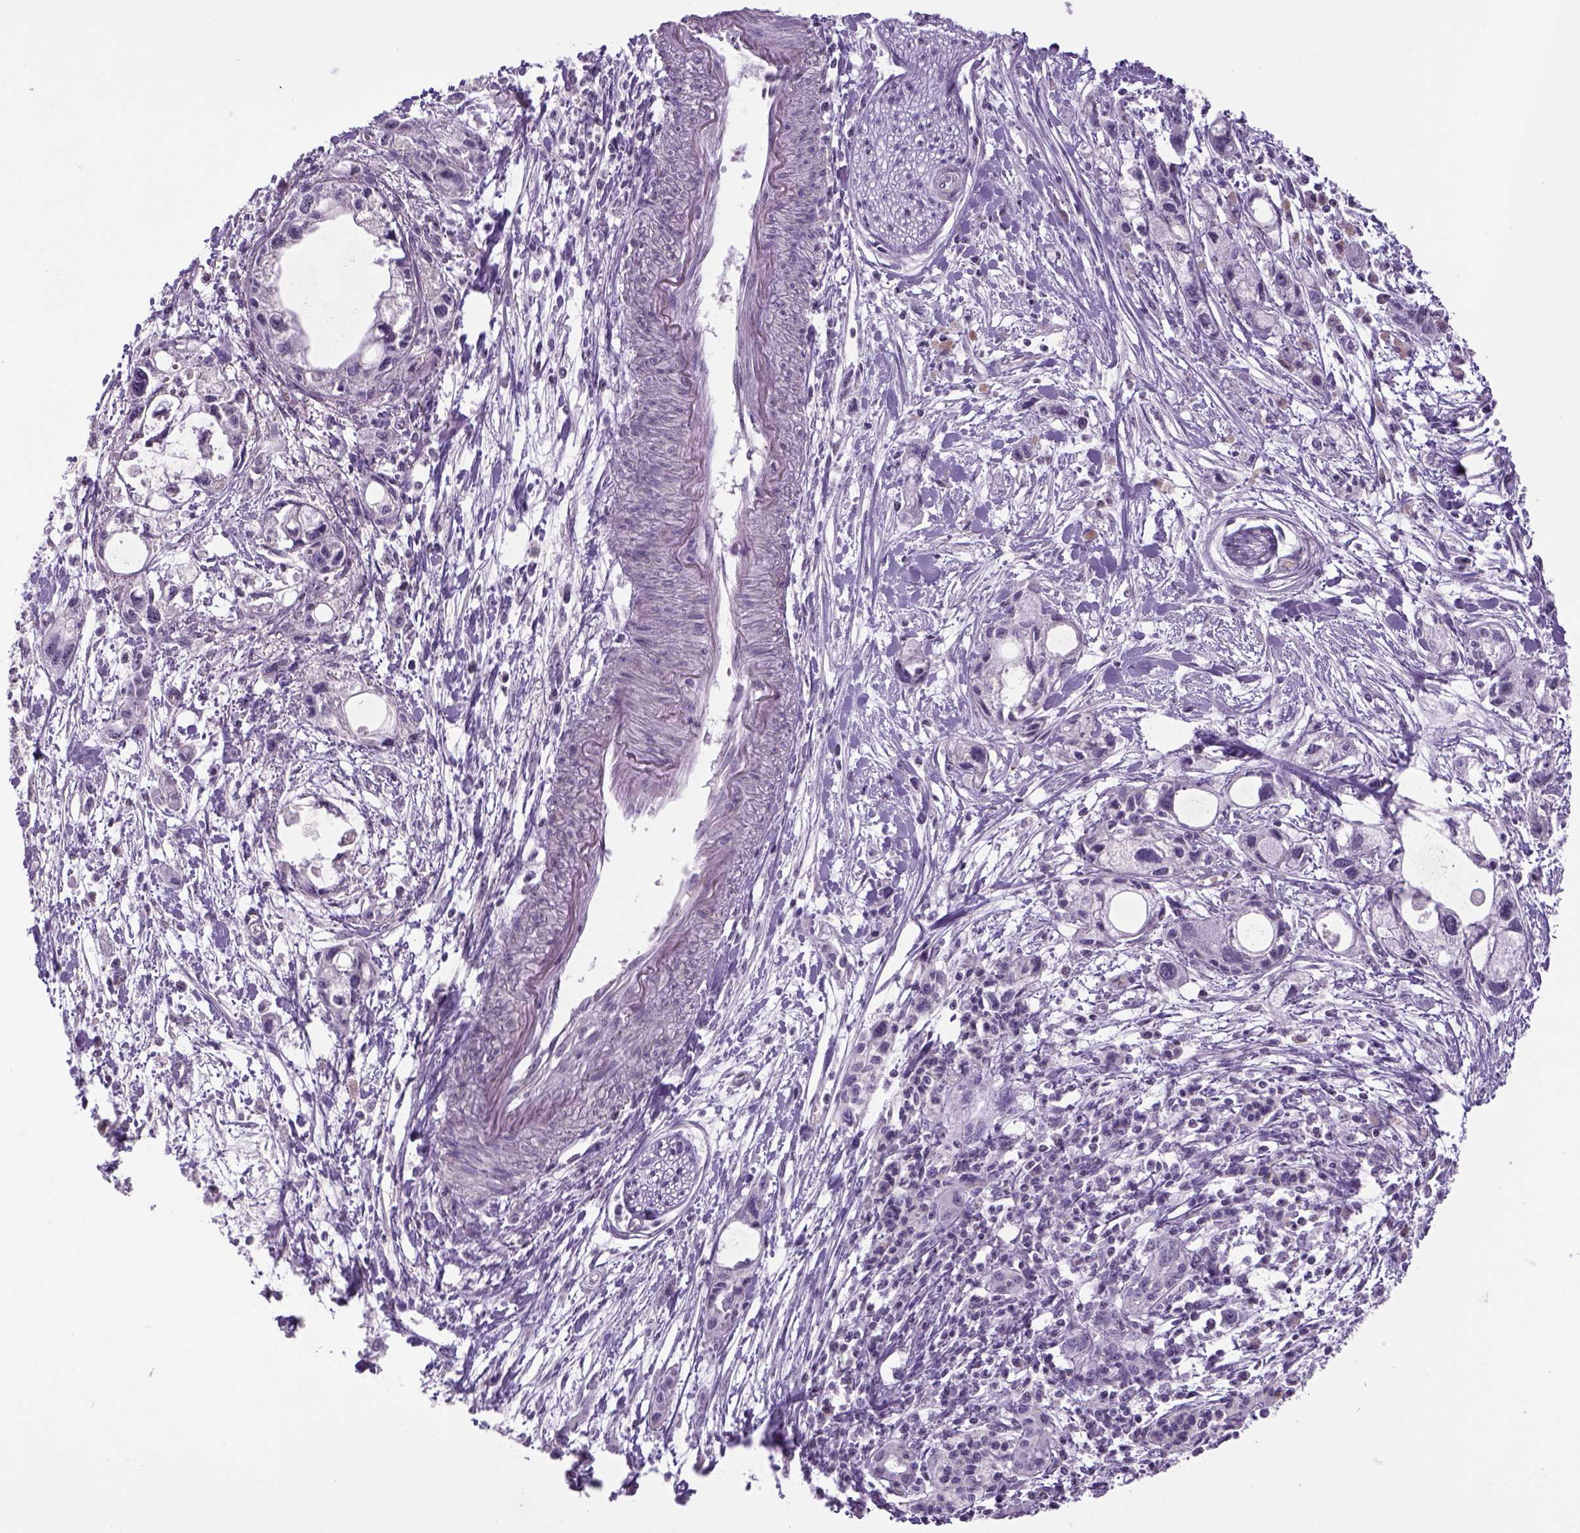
{"staining": {"intensity": "negative", "quantity": "none", "location": "none"}, "tissue": "pancreatic cancer", "cell_type": "Tumor cells", "image_type": "cancer", "snomed": [{"axis": "morphology", "description": "Adenocarcinoma, NOS"}, {"axis": "topography", "description": "Pancreas"}], "caption": "Immunohistochemistry of pancreatic adenocarcinoma shows no staining in tumor cells. Nuclei are stained in blue.", "gene": "PRRT1", "patient": {"sex": "female", "age": 61}}